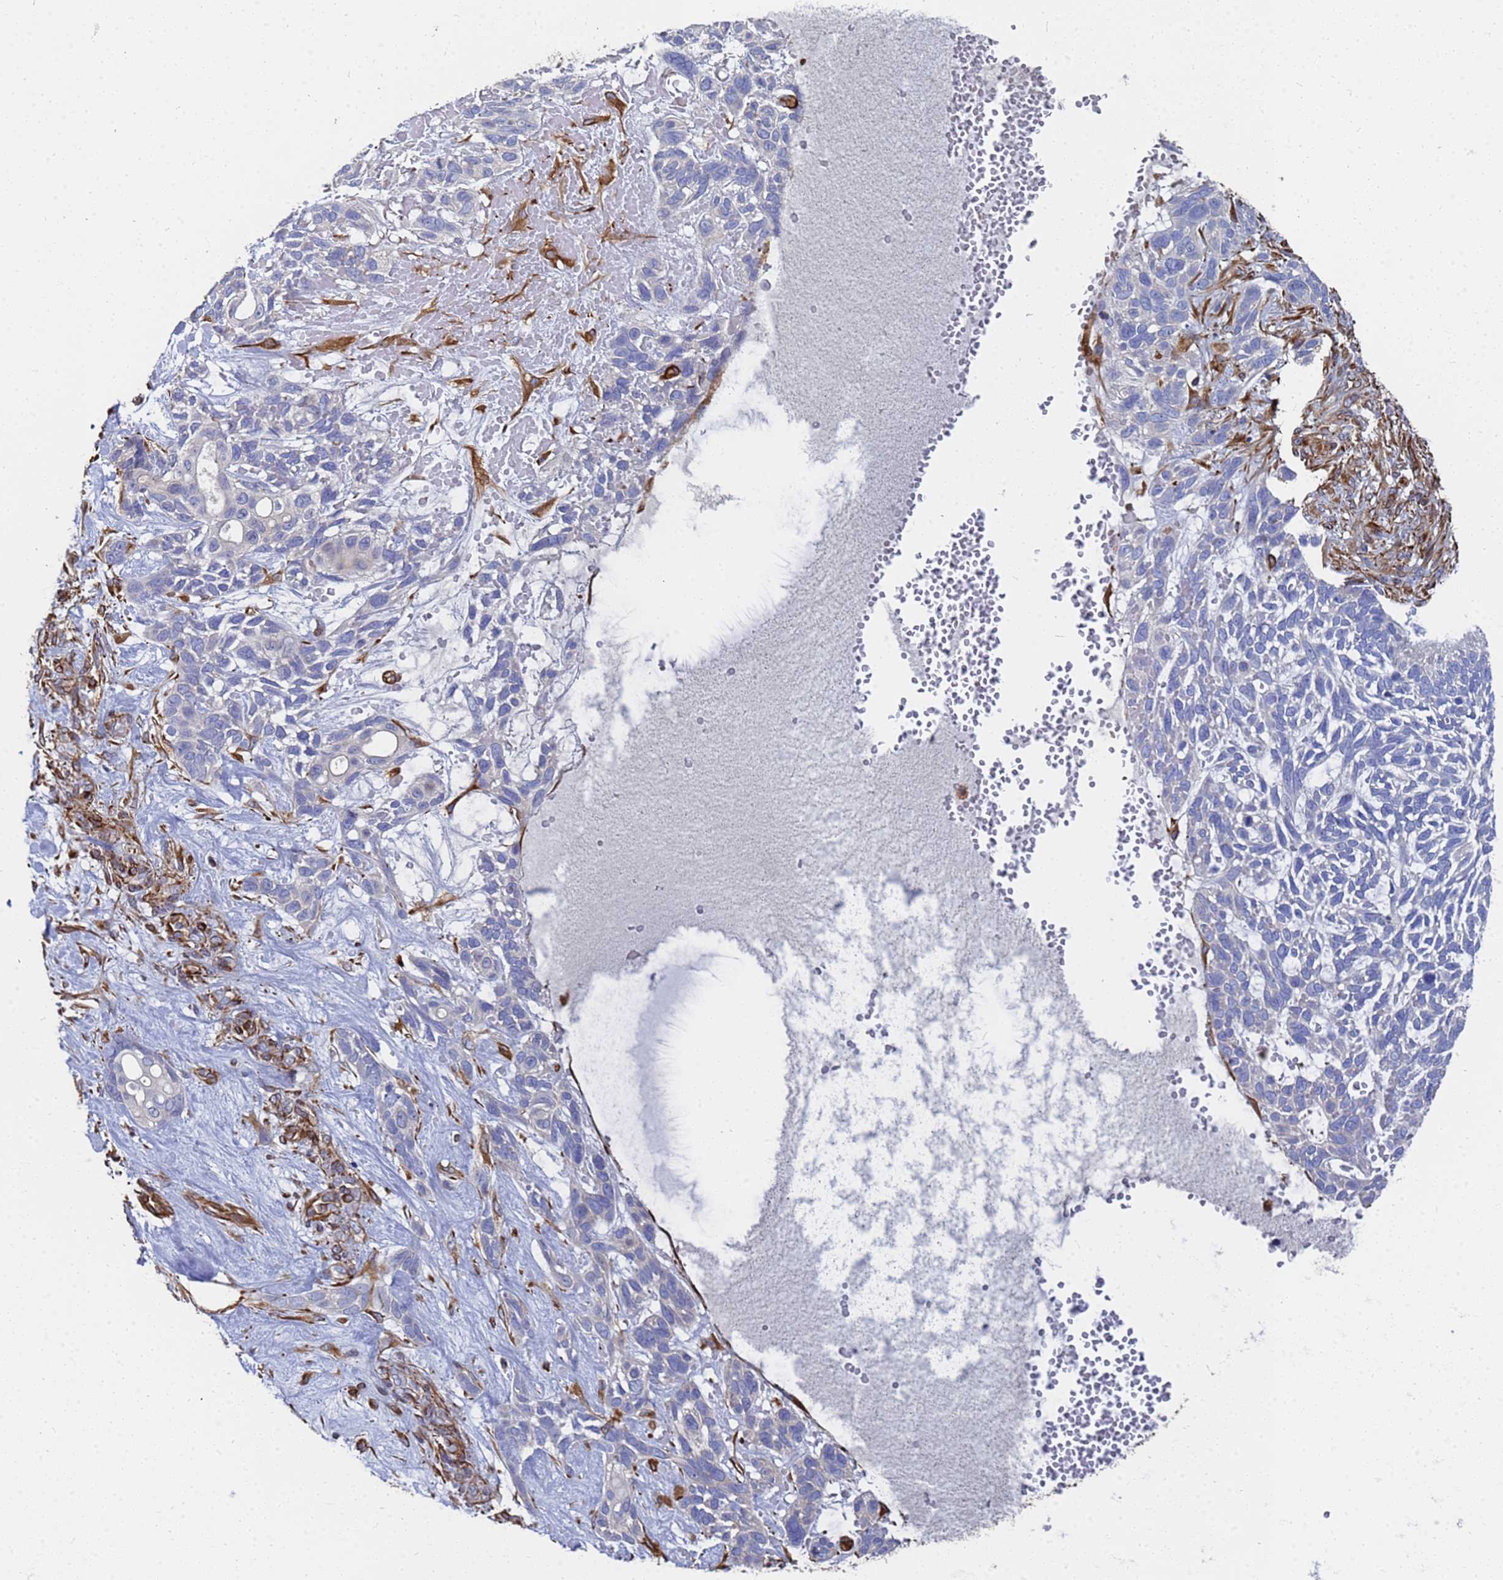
{"staining": {"intensity": "negative", "quantity": "none", "location": "none"}, "tissue": "skin cancer", "cell_type": "Tumor cells", "image_type": "cancer", "snomed": [{"axis": "morphology", "description": "Basal cell carcinoma"}, {"axis": "topography", "description": "Skin"}], "caption": "Tumor cells show no significant protein positivity in skin basal cell carcinoma.", "gene": "SYT13", "patient": {"sex": "male", "age": 88}}